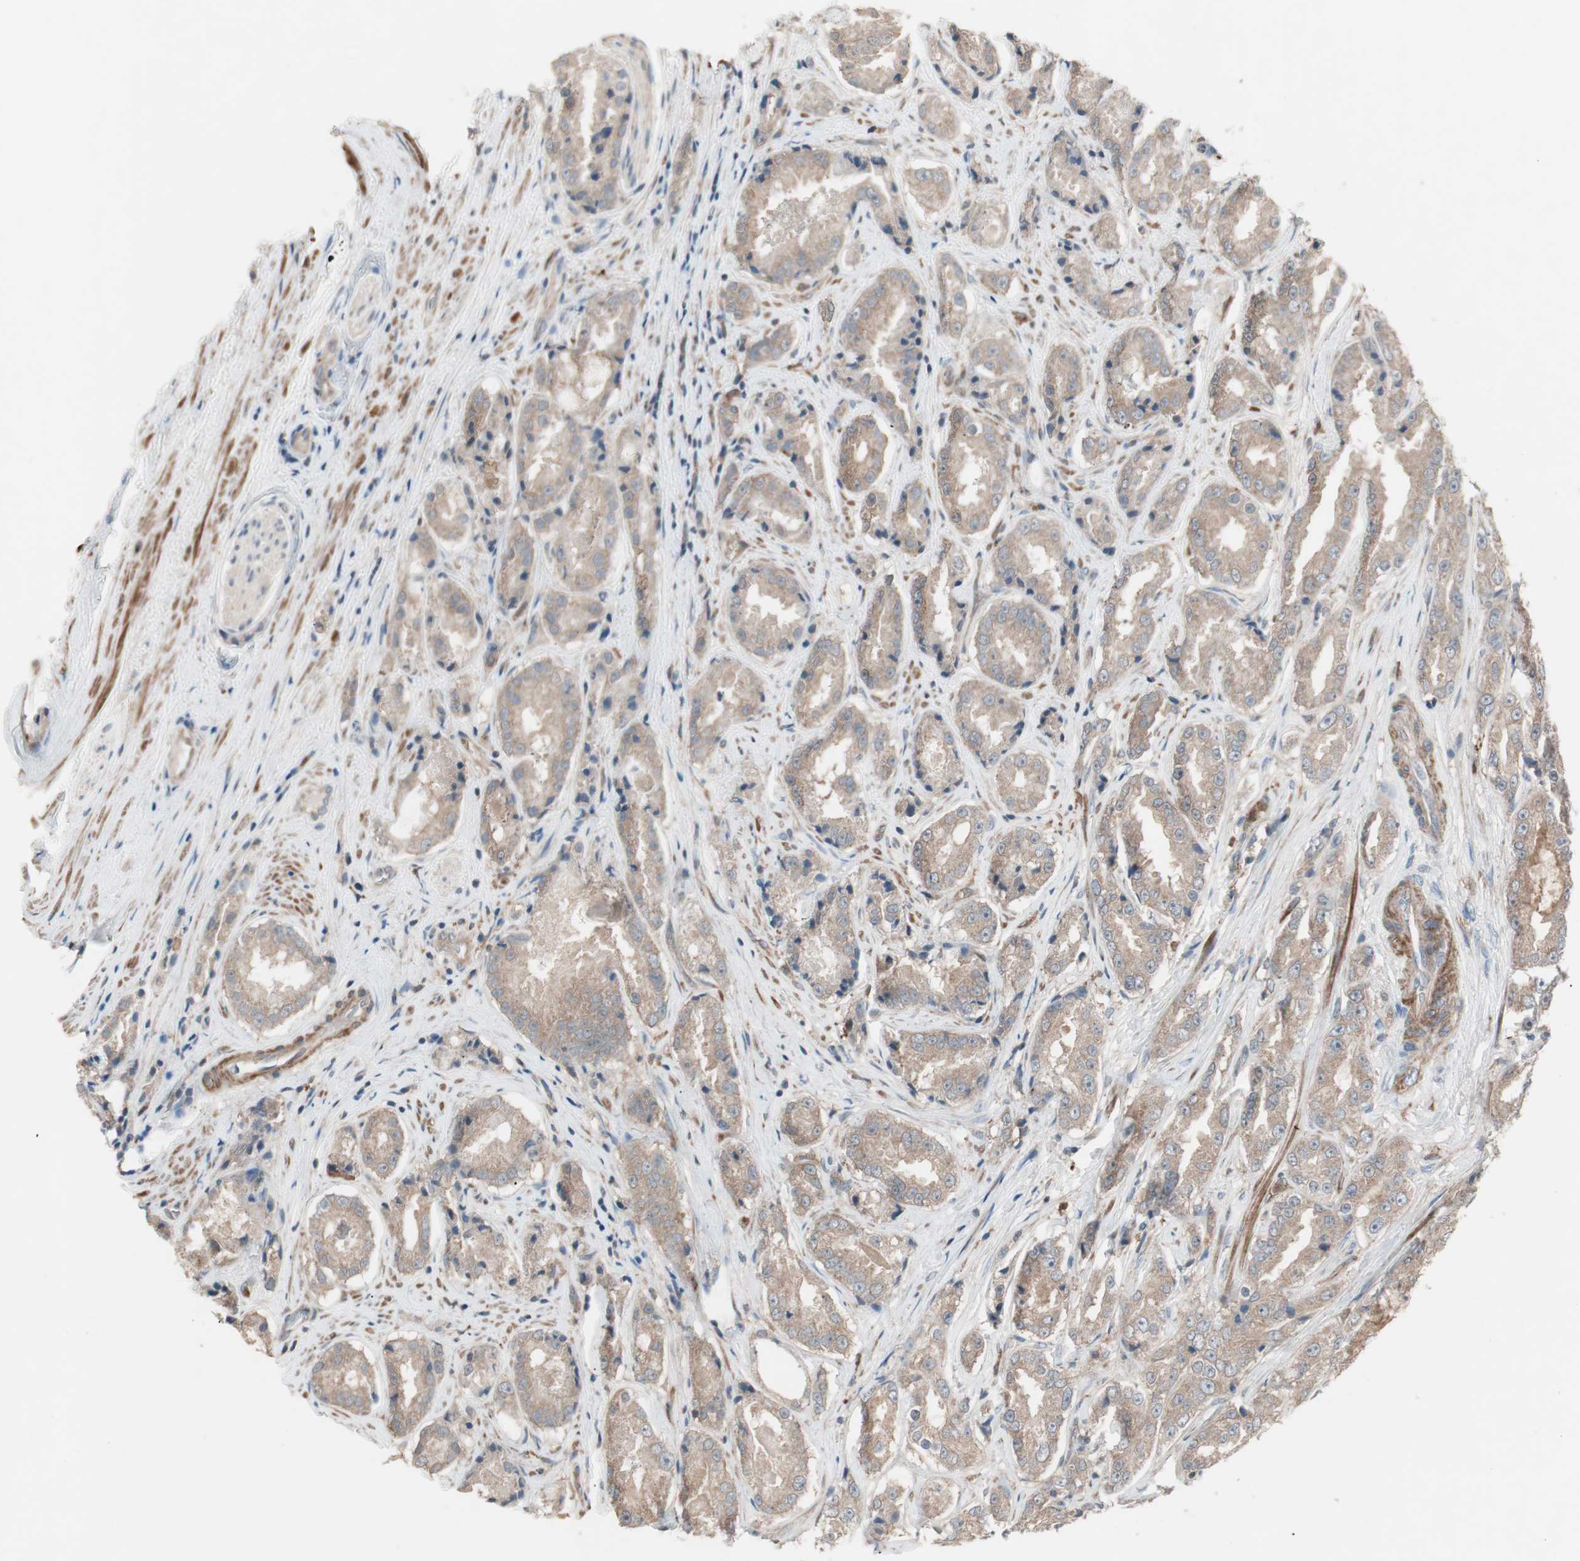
{"staining": {"intensity": "moderate", "quantity": ">75%", "location": "cytoplasmic/membranous"}, "tissue": "prostate cancer", "cell_type": "Tumor cells", "image_type": "cancer", "snomed": [{"axis": "morphology", "description": "Adenocarcinoma, High grade"}, {"axis": "topography", "description": "Prostate"}], "caption": "Prostate cancer (adenocarcinoma (high-grade)) stained for a protein (brown) reveals moderate cytoplasmic/membranous positive positivity in about >75% of tumor cells.", "gene": "STAB1", "patient": {"sex": "male", "age": 73}}